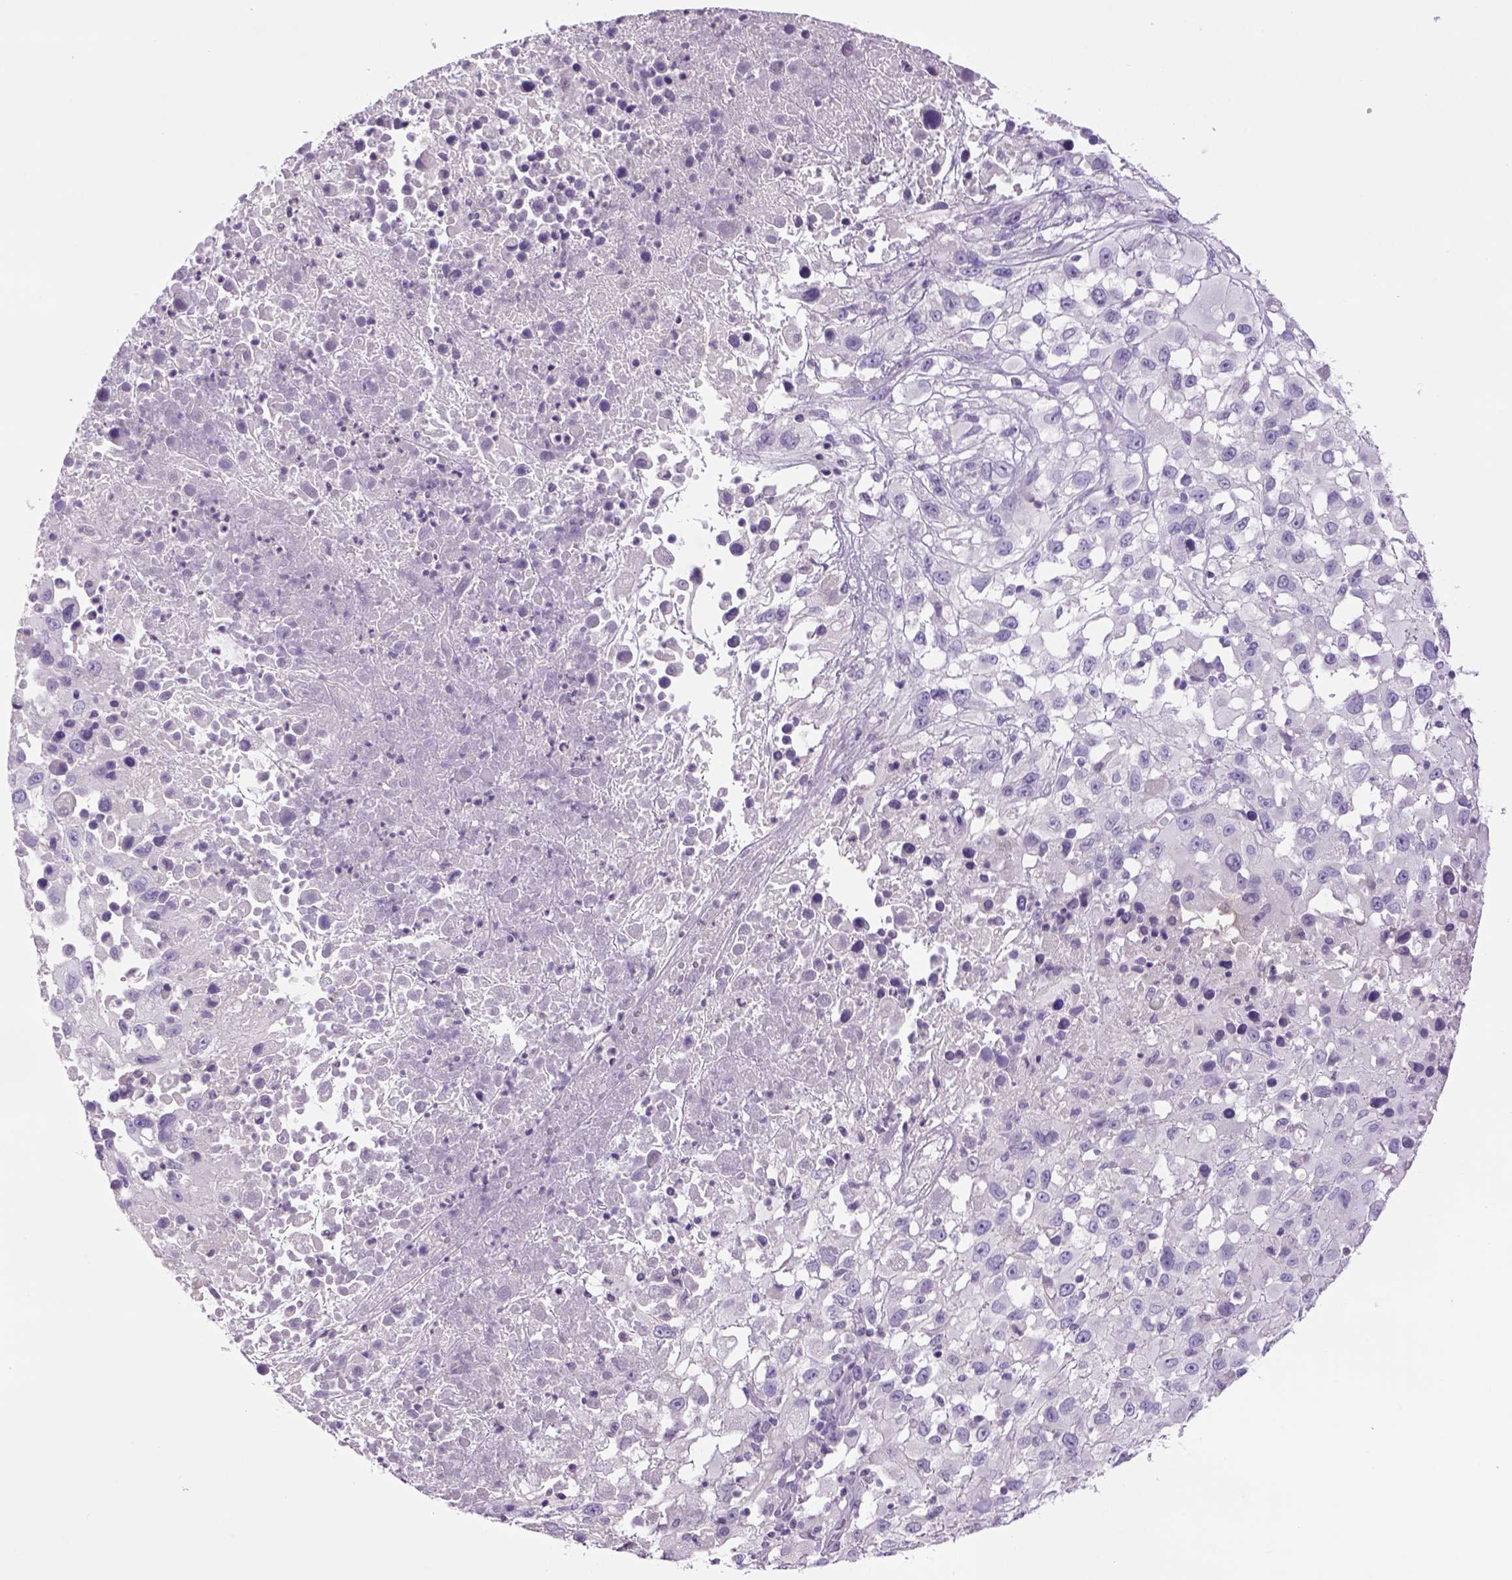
{"staining": {"intensity": "negative", "quantity": "none", "location": "none"}, "tissue": "melanoma", "cell_type": "Tumor cells", "image_type": "cancer", "snomed": [{"axis": "morphology", "description": "Malignant melanoma, Metastatic site"}, {"axis": "topography", "description": "Soft tissue"}], "caption": "IHC image of melanoma stained for a protein (brown), which reveals no expression in tumor cells.", "gene": "DBH", "patient": {"sex": "male", "age": 50}}